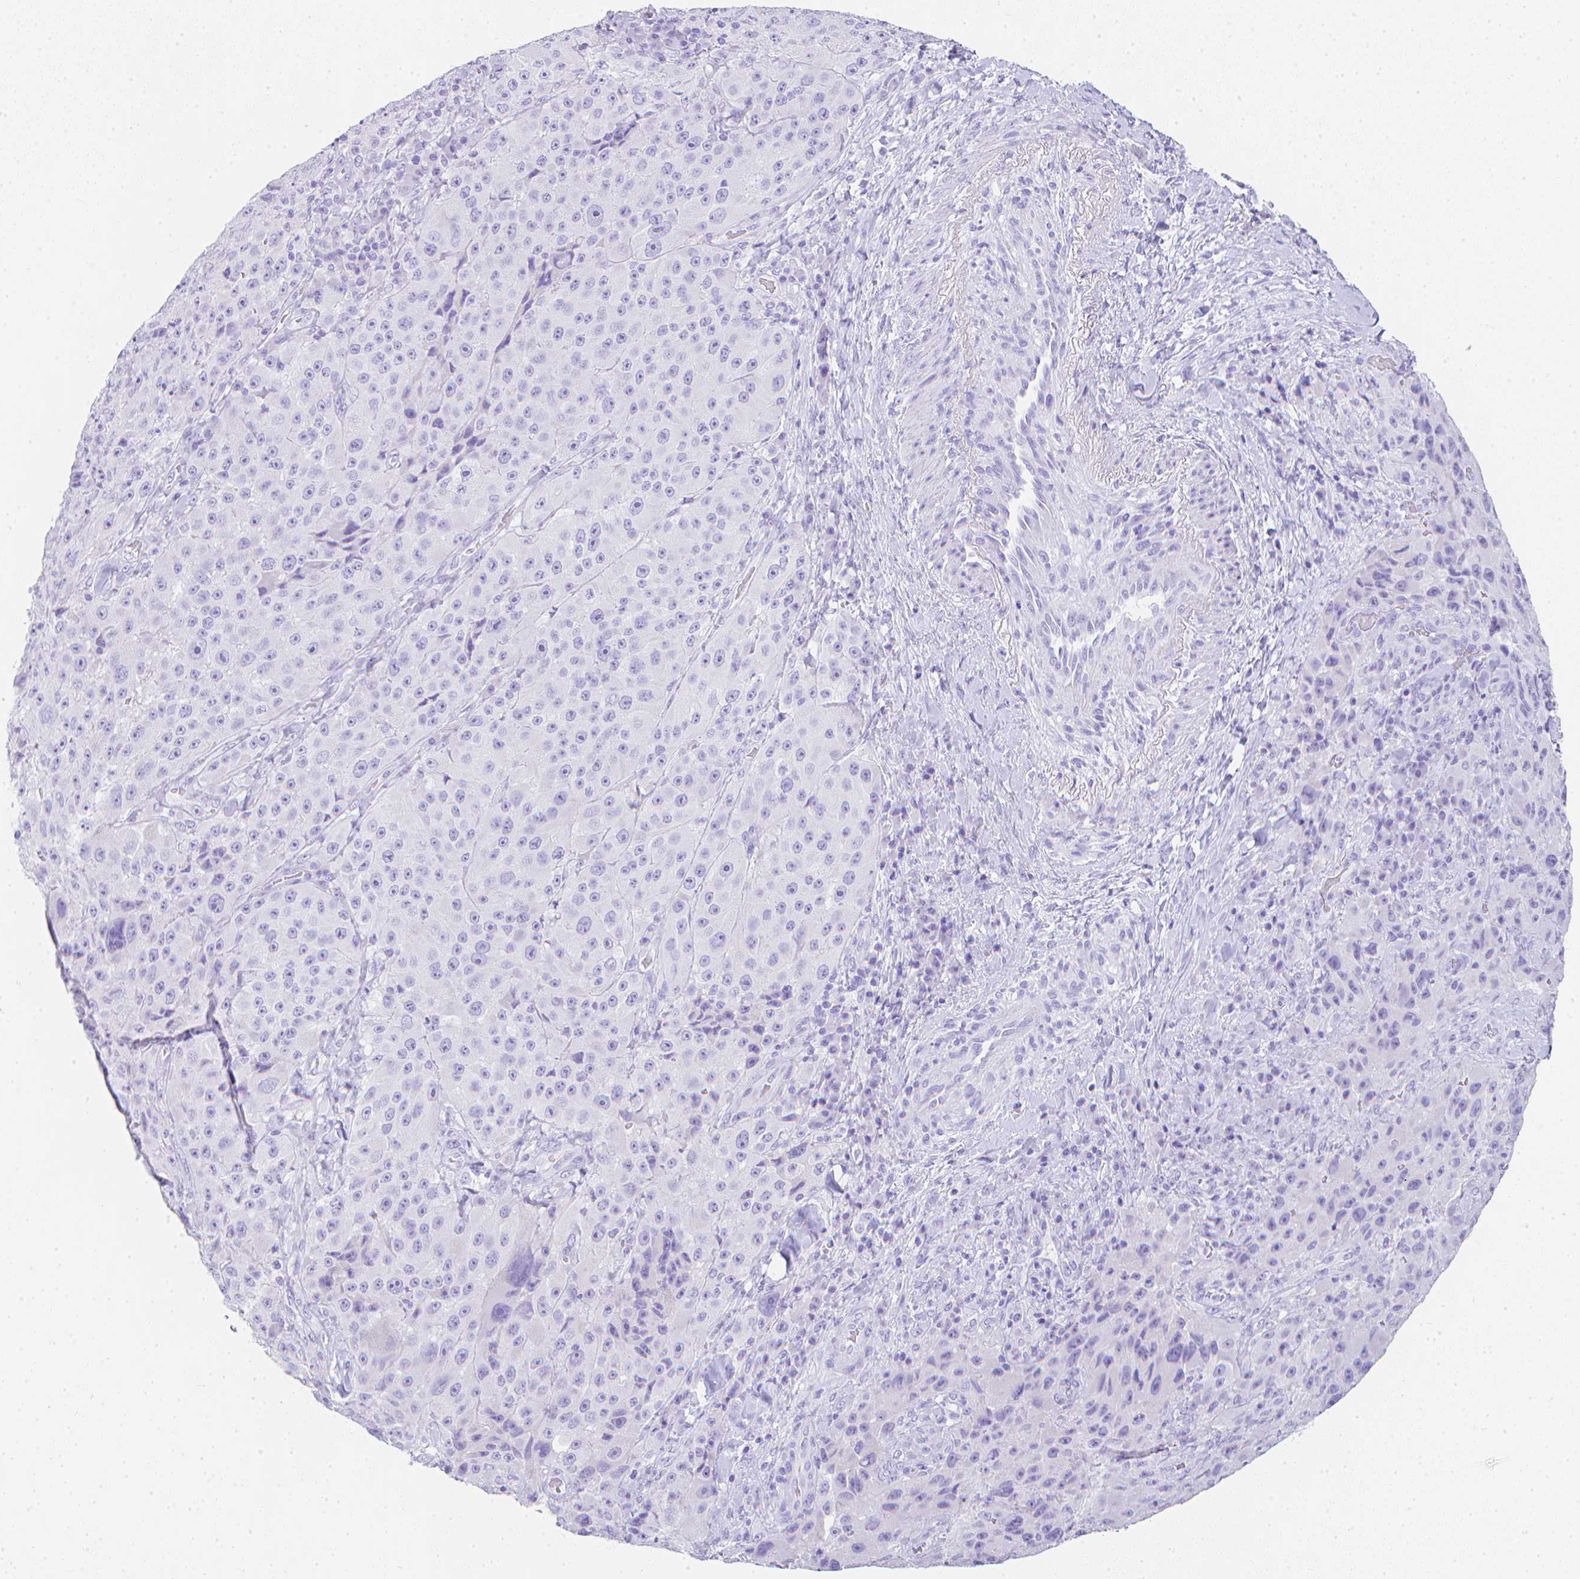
{"staining": {"intensity": "negative", "quantity": "none", "location": "none"}, "tissue": "melanoma", "cell_type": "Tumor cells", "image_type": "cancer", "snomed": [{"axis": "morphology", "description": "Malignant melanoma, Metastatic site"}, {"axis": "topography", "description": "Lymph node"}], "caption": "Immunohistochemical staining of human malignant melanoma (metastatic site) exhibits no significant staining in tumor cells.", "gene": "LGALS4", "patient": {"sex": "male", "age": 62}}